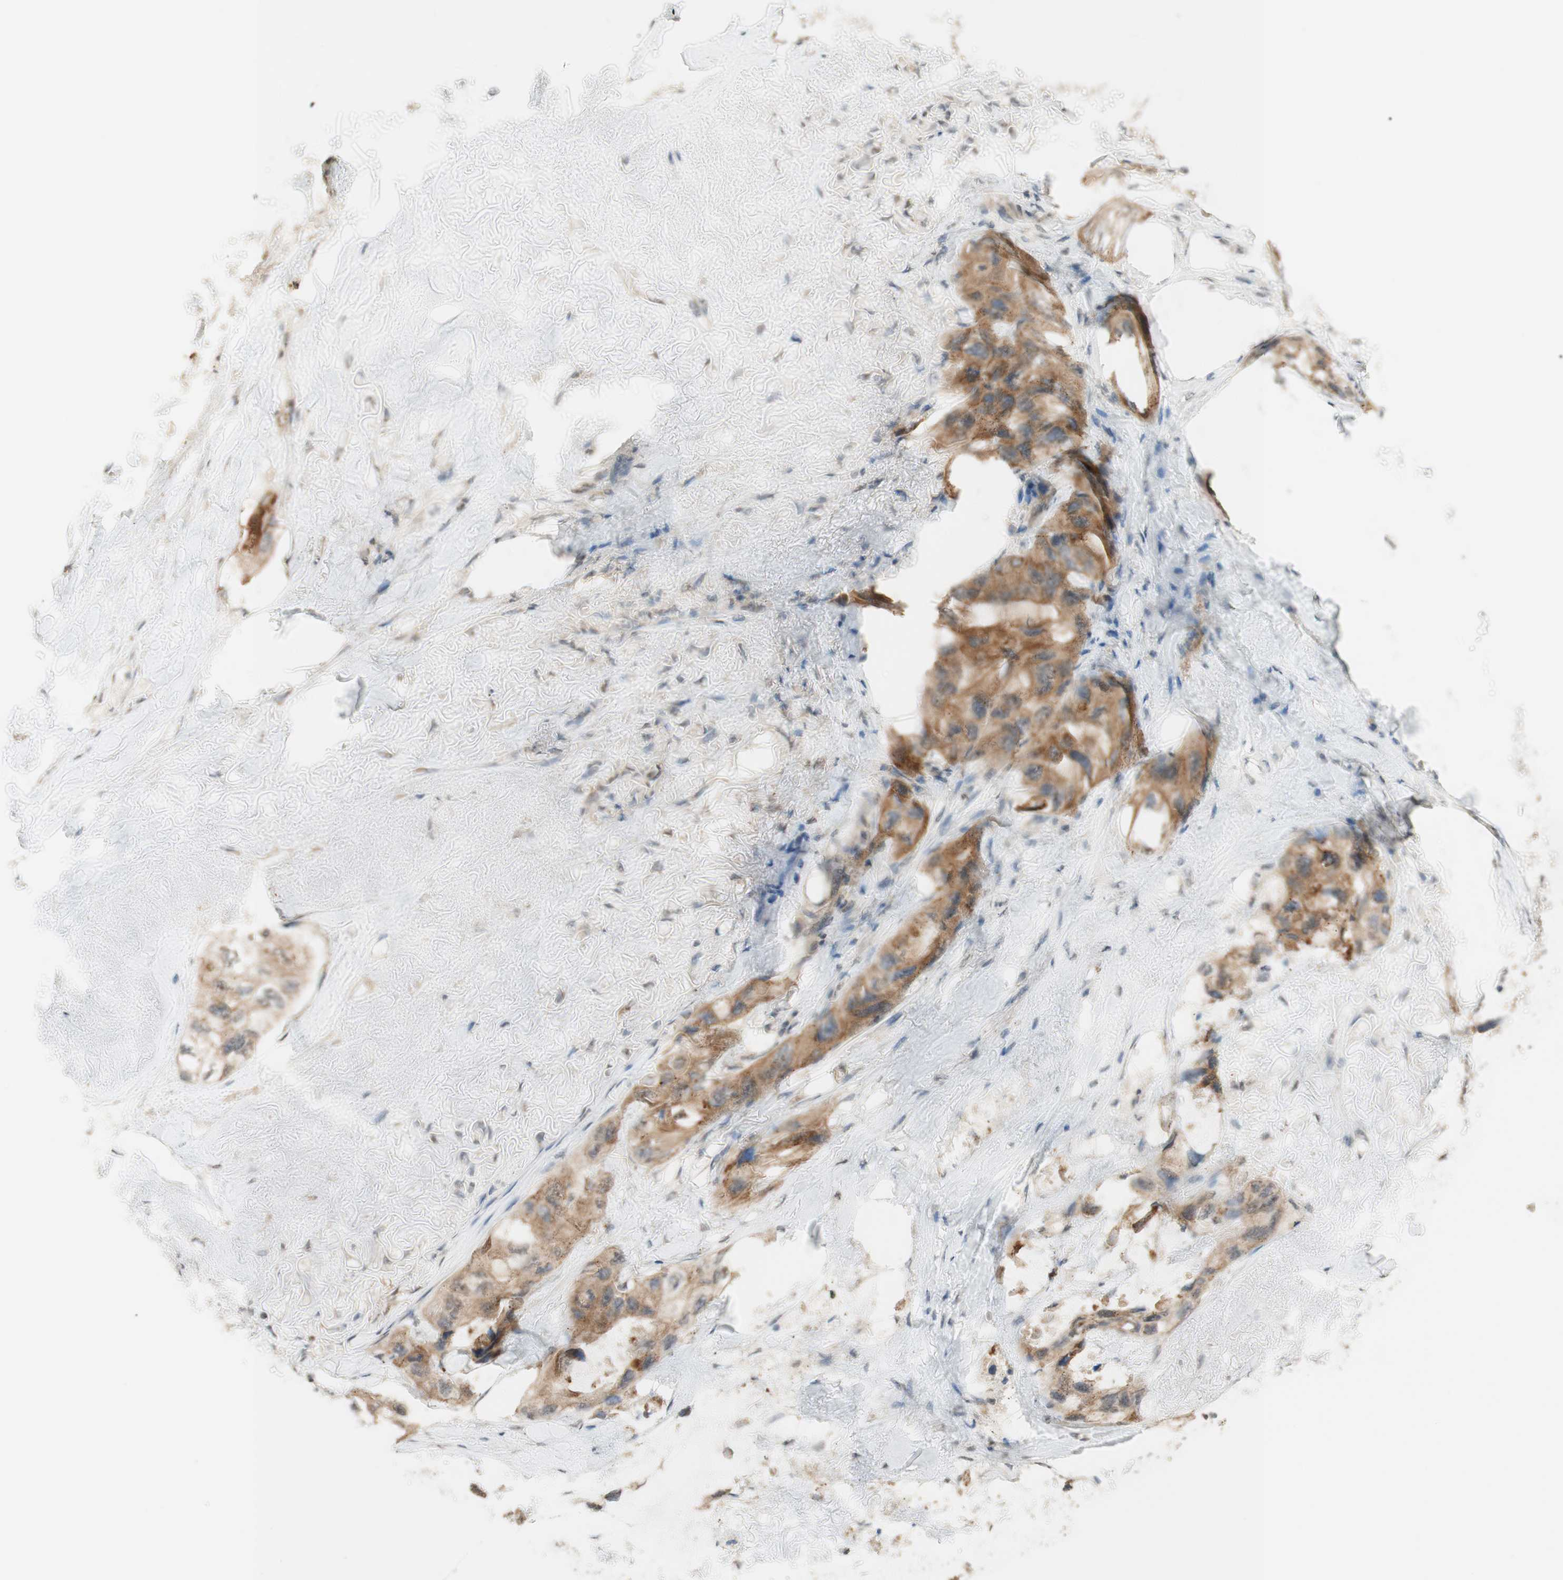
{"staining": {"intensity": "moderate", "quantity": ">75%", "location": "cytoplasmic/membranous"}, "tissue": "lung cancer", "cell_type": "Tumor cells", "image_type": "cancer", "snomed": [{"axis": "morphology", "description": "Squamous cell carcinoma, NOS"}, {"axis": "topography", "description": "Lung"}], "caption": "This is an image of IHC staining of squamous cell carcinoma (lung), which shows moderate expression in the cytoplasmic/membranous of tumor cells.", "gene": "SPINT2", "patient": {"sex": "female", "age": 73}}